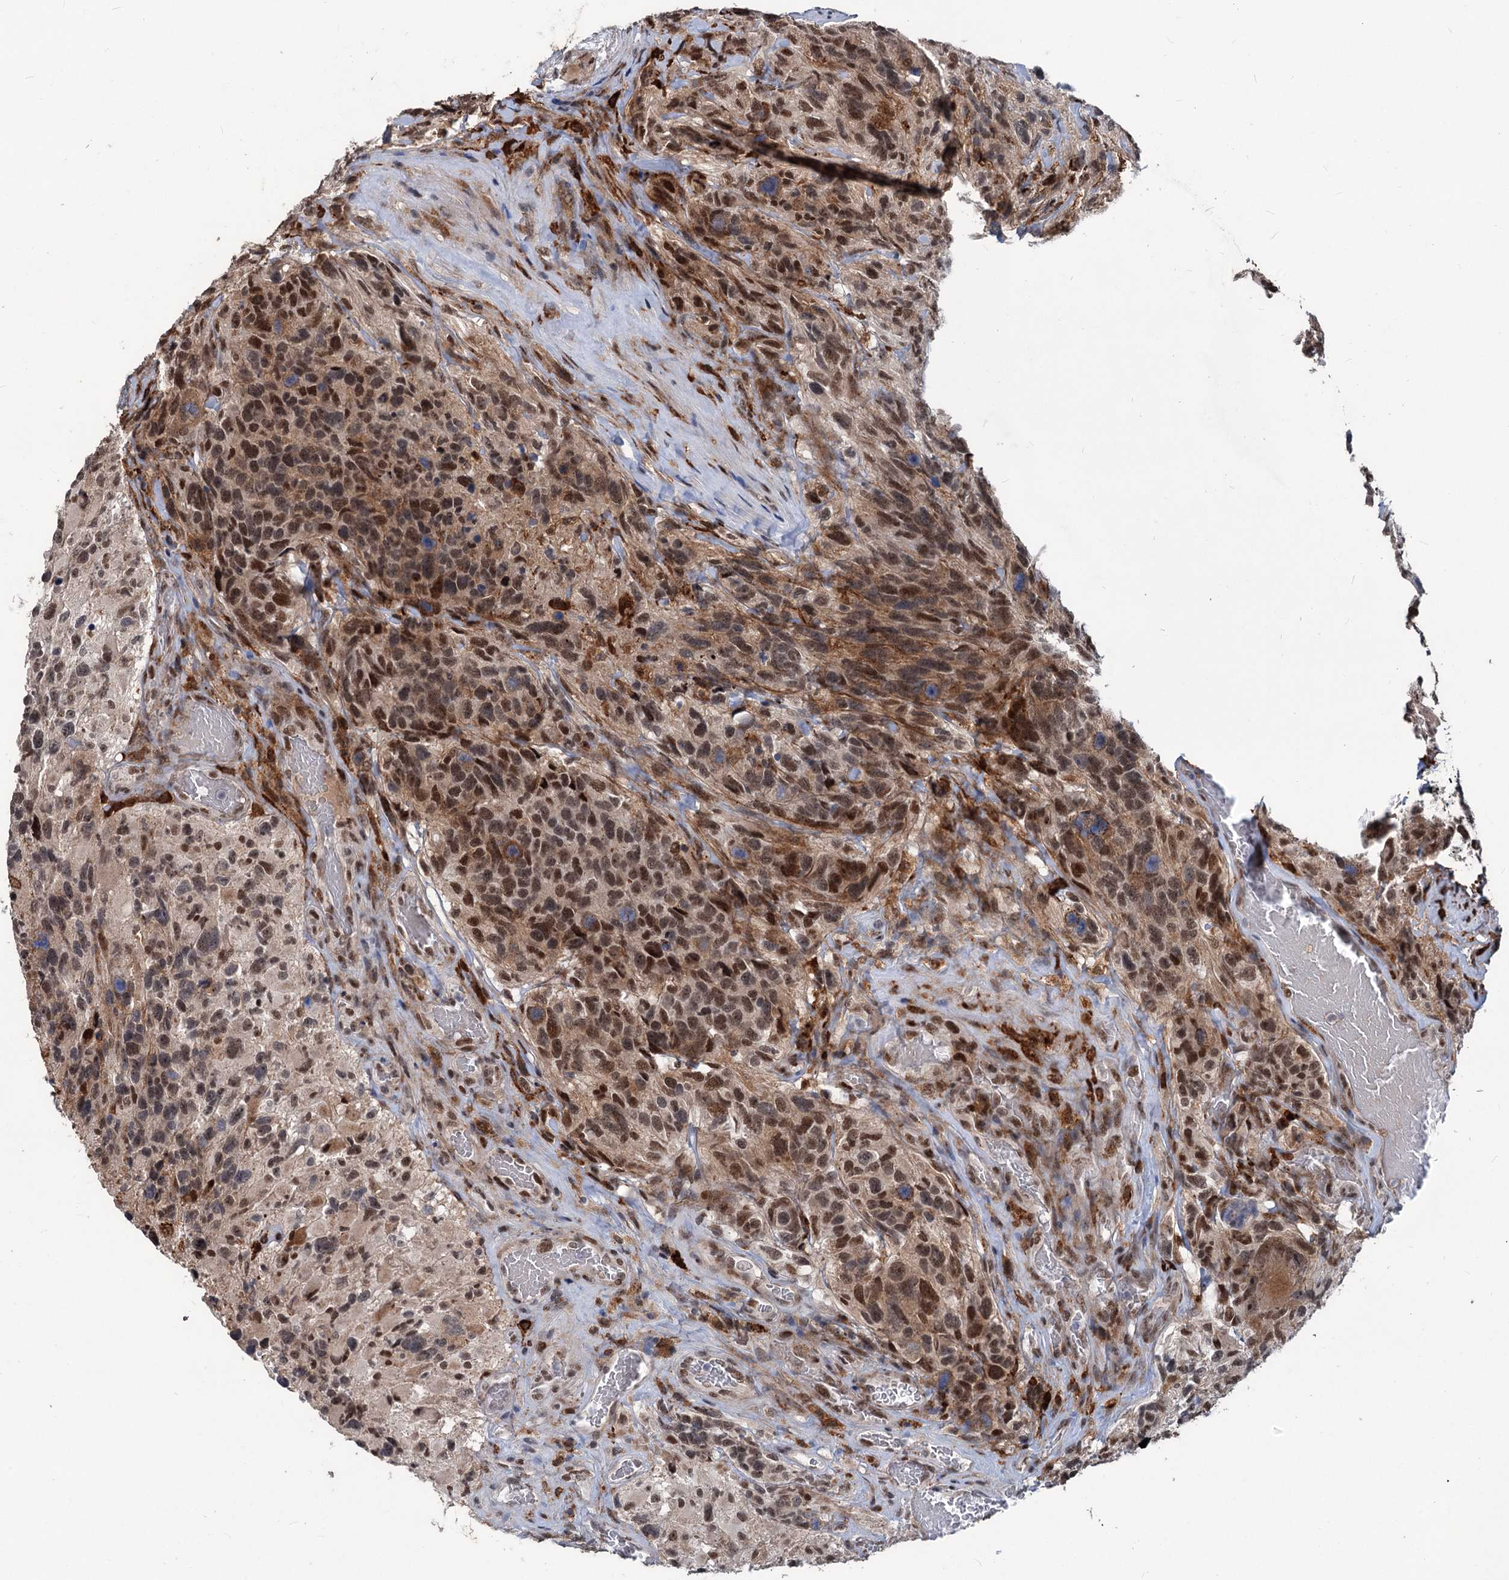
{"staining": {"intensity": "moderate", "quantity": ">75%", "location": "nuclear"}, "tissue": "glioma", "cell_type": "Tumor cells", "image_type": "cancer", "snomed": [{"axis": "morphology", "description": "Glioma, malignant, High grade"}, {"axis": "topography", "description": "Brain"}], "caption": "Protein staining of malignant glioma (high-grade) tissue displays moderate nuclear expression in approximately >75% of tumor cells.", "gene": "PHF8", "patient": {"sex": "male", "age": 69}}